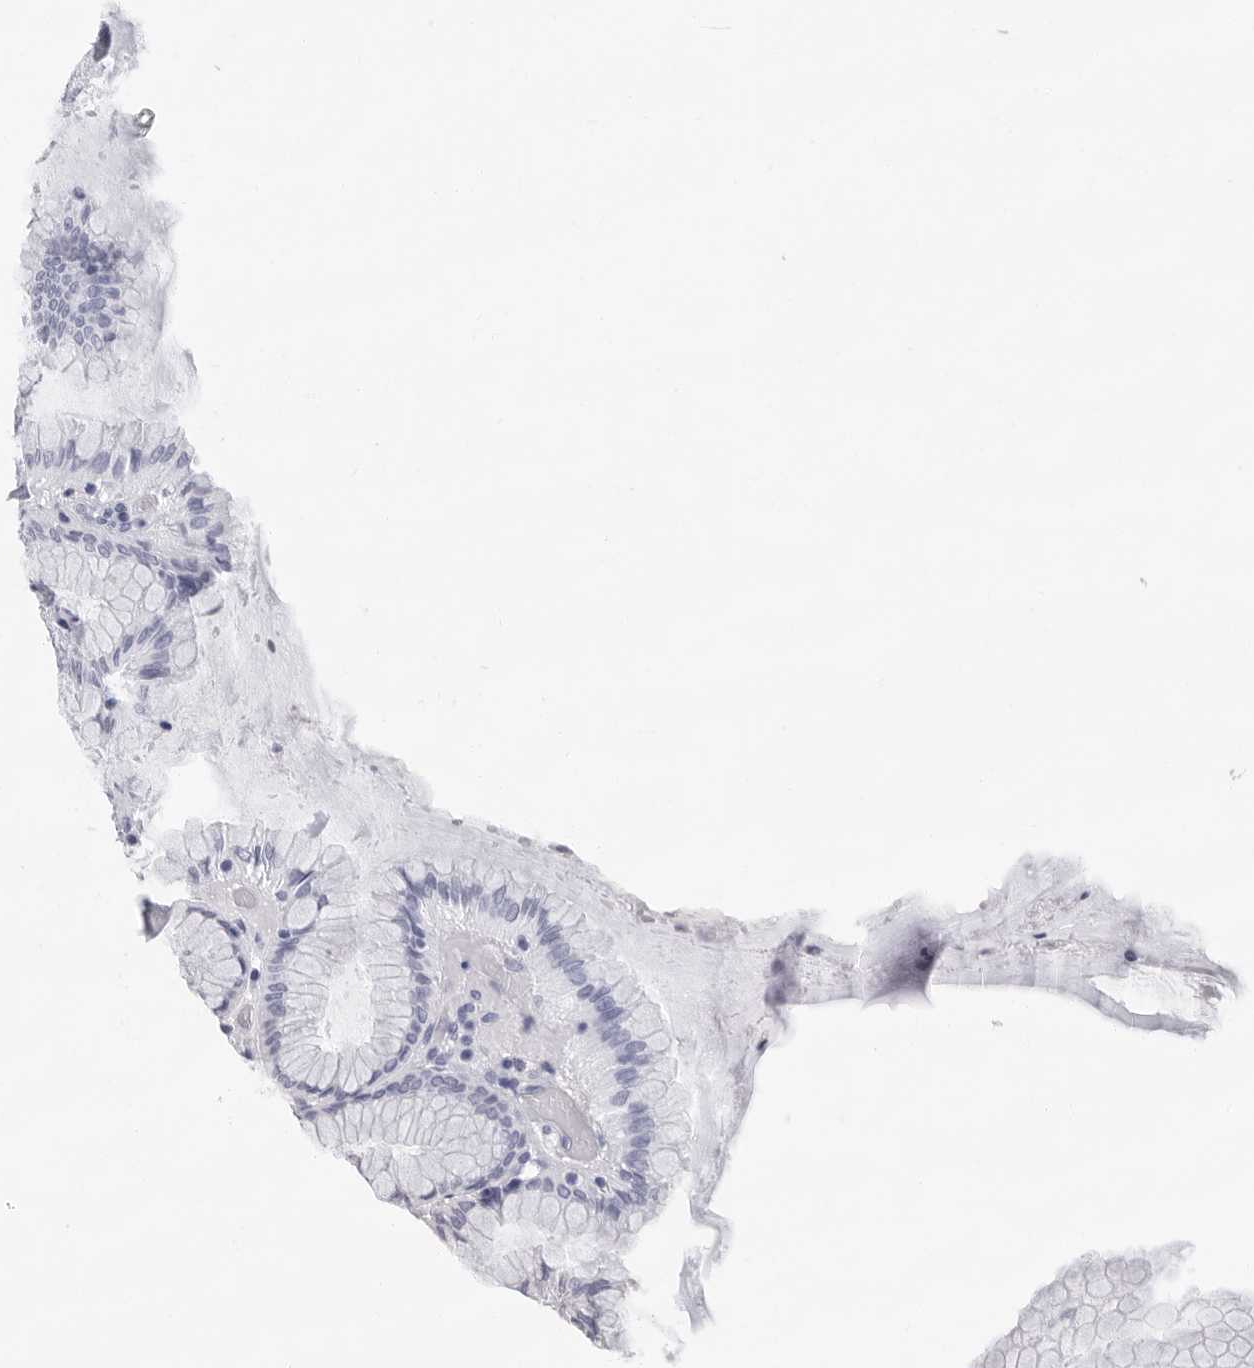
{"staining": {"intensity": "negative", "quantity": "none", "location": "none"}, "tissue": "stomach", "cell_type": "Glandular cells", "image_type": "normal", "snomed": [{"axis": "morphology", "description": "Normal tissue, NOS"}, {"axis": "topography", "description": "Stomach, lower"}], "caption": "Glandular cells are negative for brown protein staining in benign stomach. (Stains: DAB immunohistochemistry with hematoxylin counter stain, Microscopy: brightfield microscopy at high magnification).", "gene": "USP1", "patient": {"sex": "female", "age": 76}}